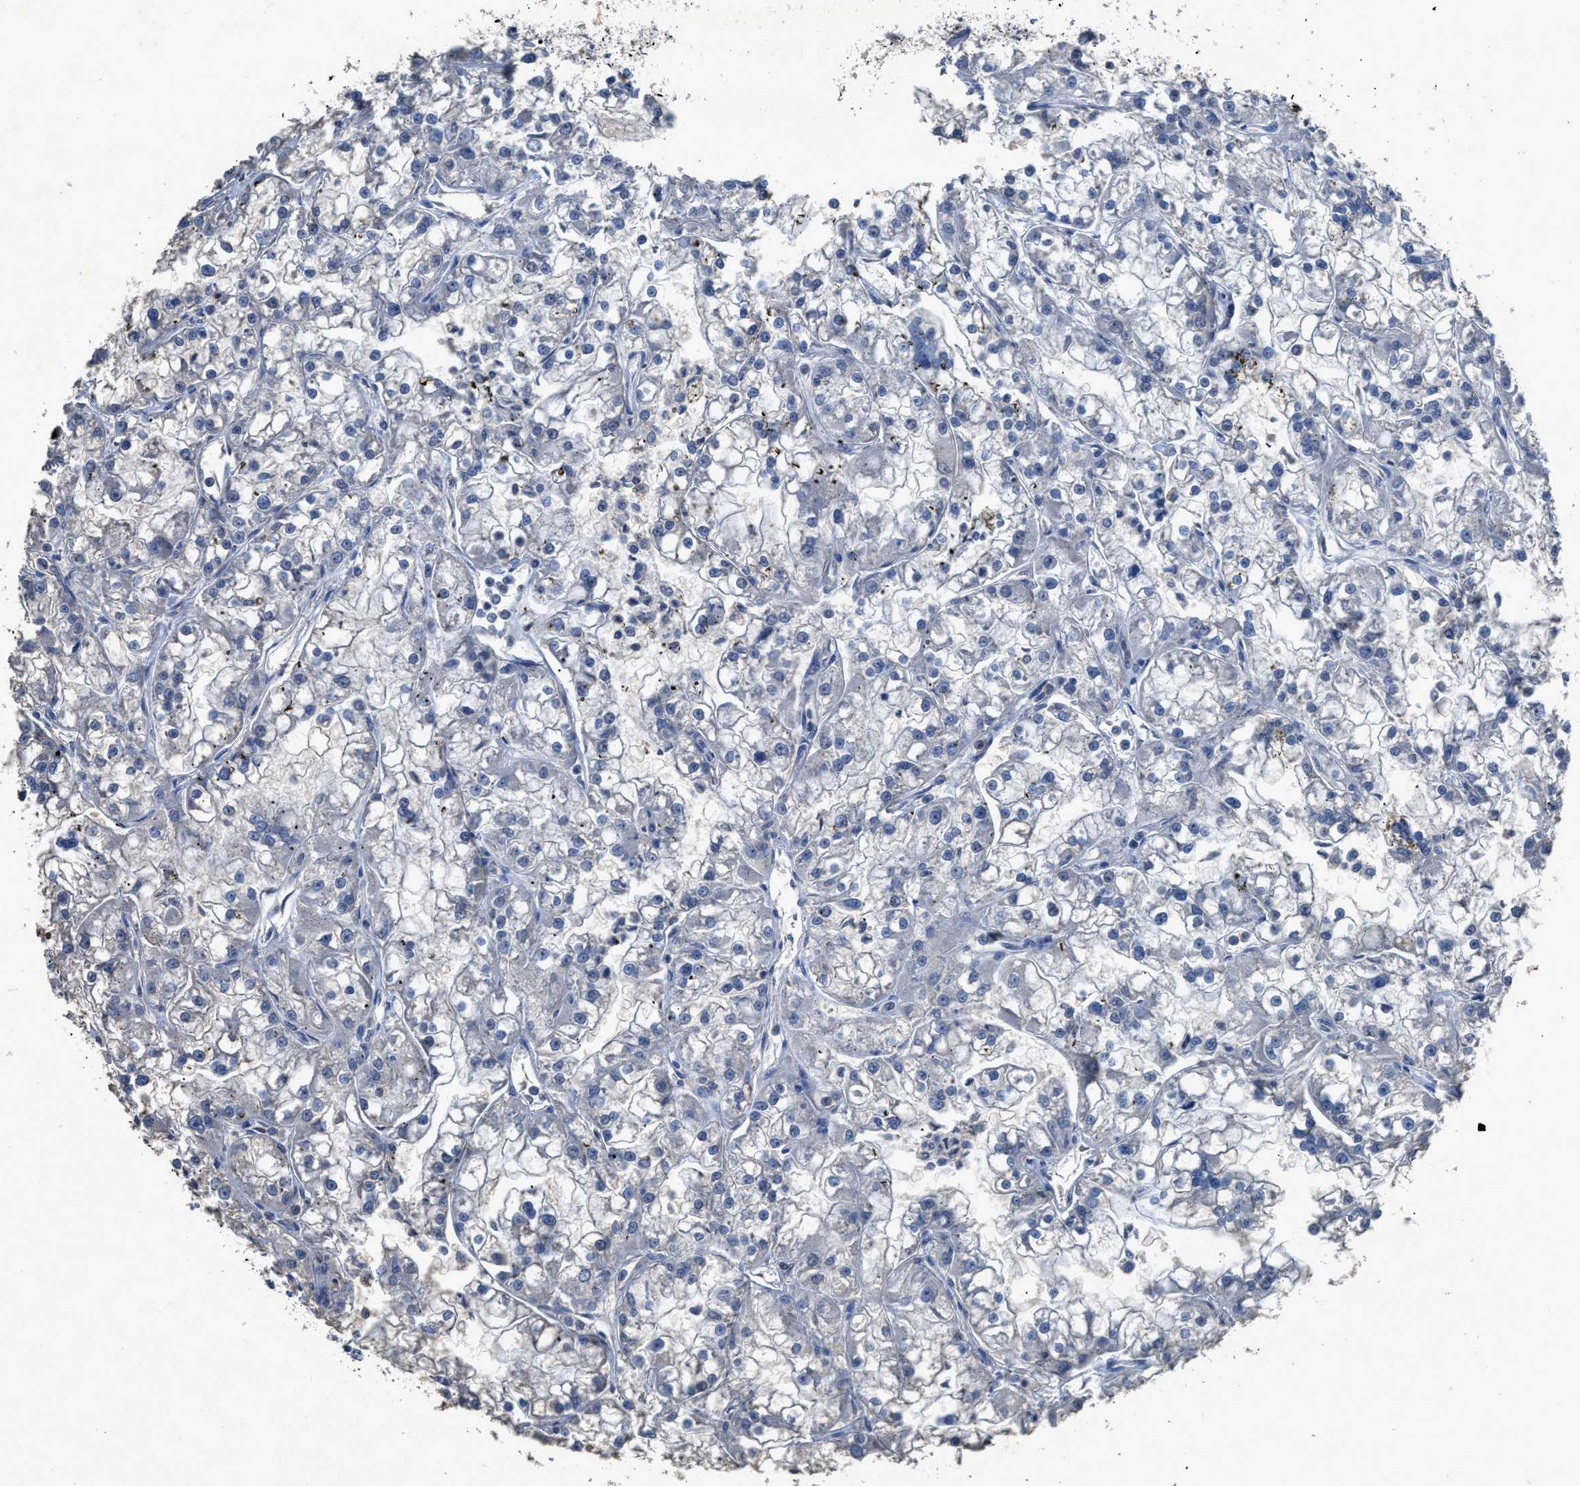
{"staining": {"intensity": "negative", "quantity": "none", "location": "none"}, "tissue": "renal cancer", "cell_type": "Tumor cells", "image_type": "cancer", "snomed": [{"axis": "morphology", "description": "Adenocarcinoma, NOS"}, {"axis": "topography", "description": "Kidney"}], "caption": "Histopathology image shows no significant protein positivity in tumor cells of renal cancer.", "gene": "OR51E1", "patient": {"sex": "female", "age": 52}}